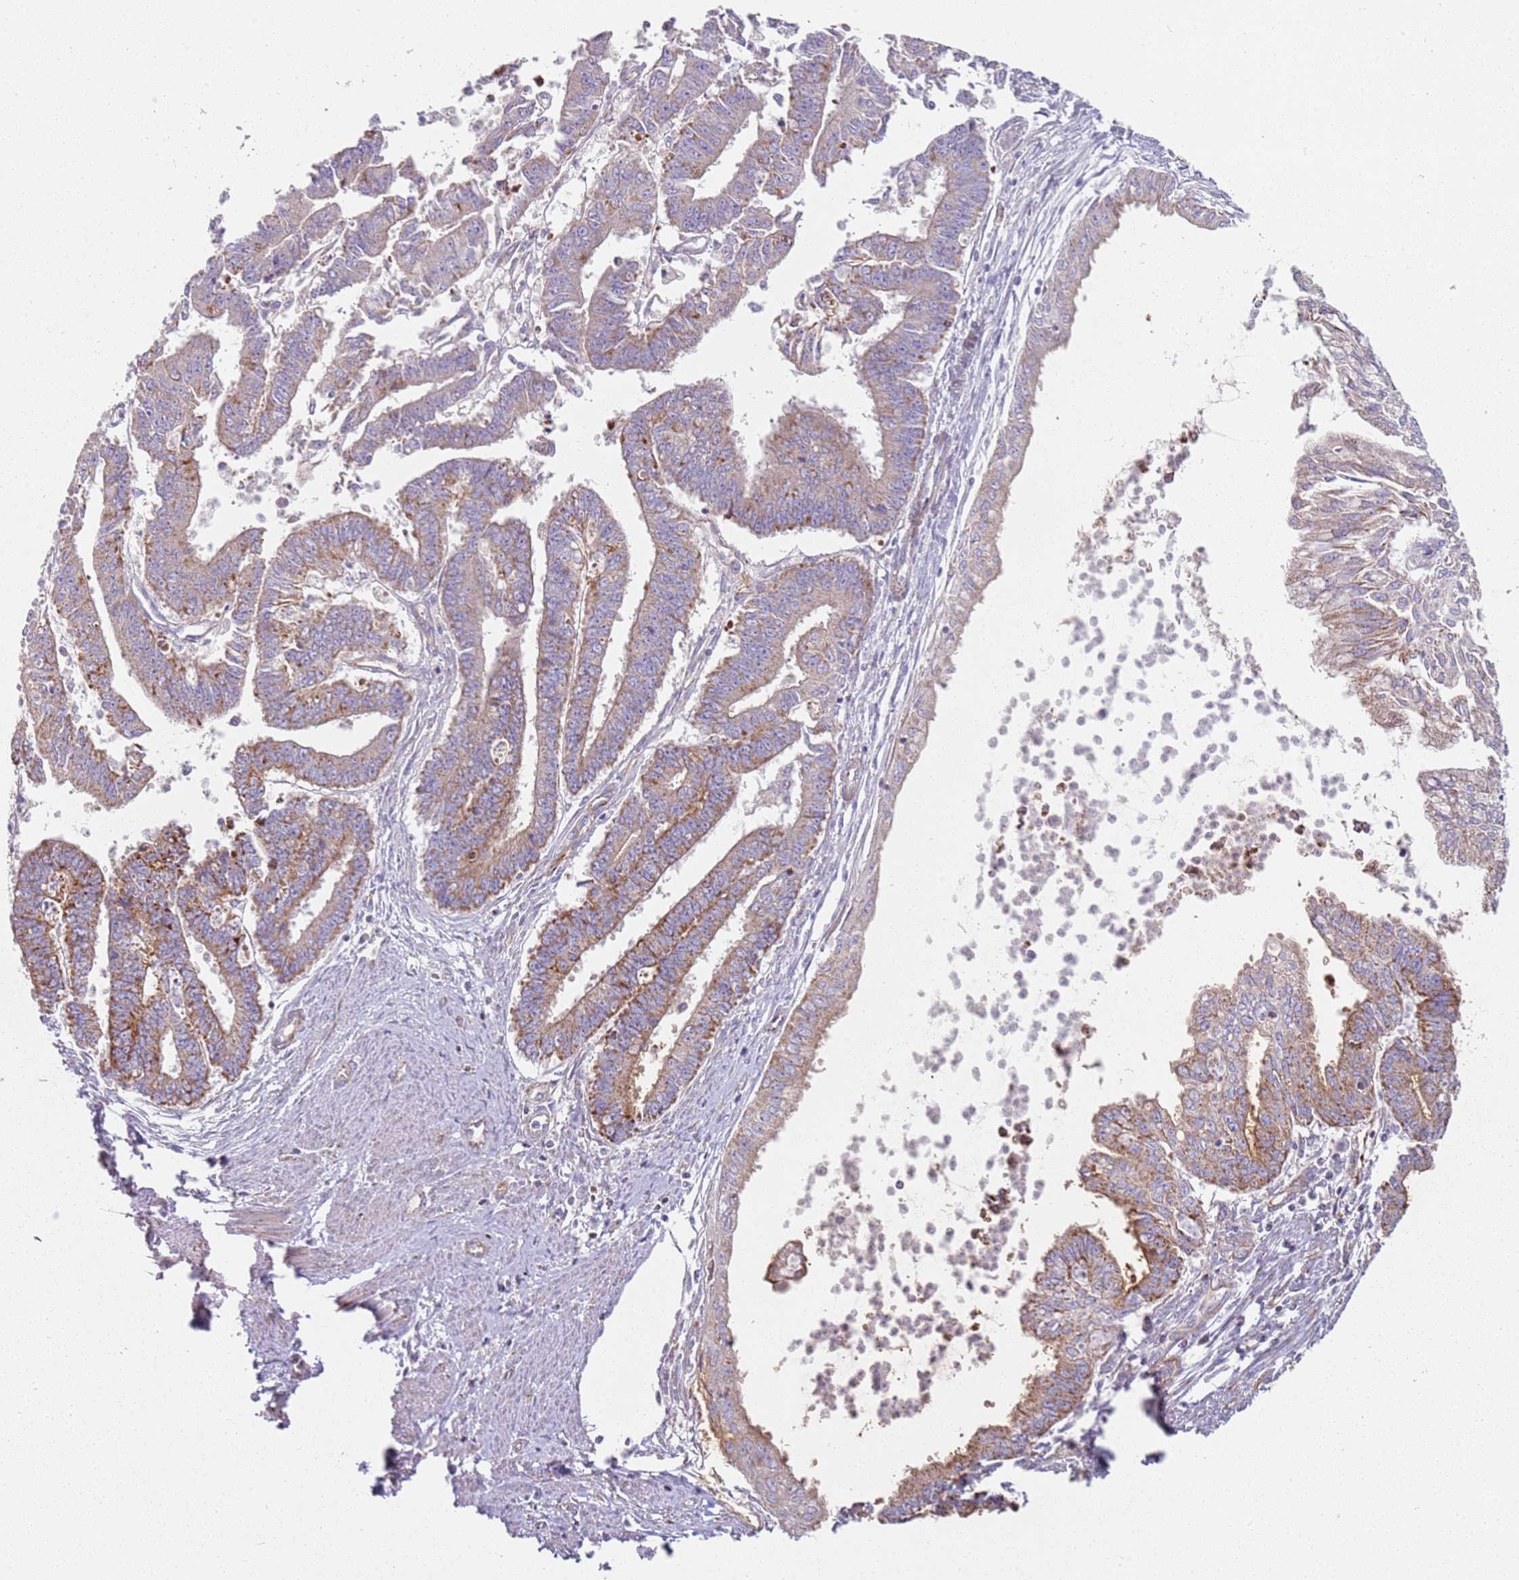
{"staining": {"intensity": "moderate", "quantity": ">75%", "location": "cytoplasmic/membranous"}, "tissue": "endometrial cancer", "cell_type": "Tumor cells", "image_type": "cancer", "snomed": [{"axis": "morphology", "description": "Adenocarcinoma, NOS"}, {"axis": "topography", "description": "Endometrium"}], "caption": "A histopathology image of human endometrial adenocarcinoma stained for a protein exhibits moderate cytoplasmic/membranous brown staining in tumor cells. The protein of interest is stained brown, and the nuclei are stained in blue (DAB IHC with brightfield microscopy, high magnification).", "gene": "ALS2", "patient": {"sex": "female", "age": 73}}